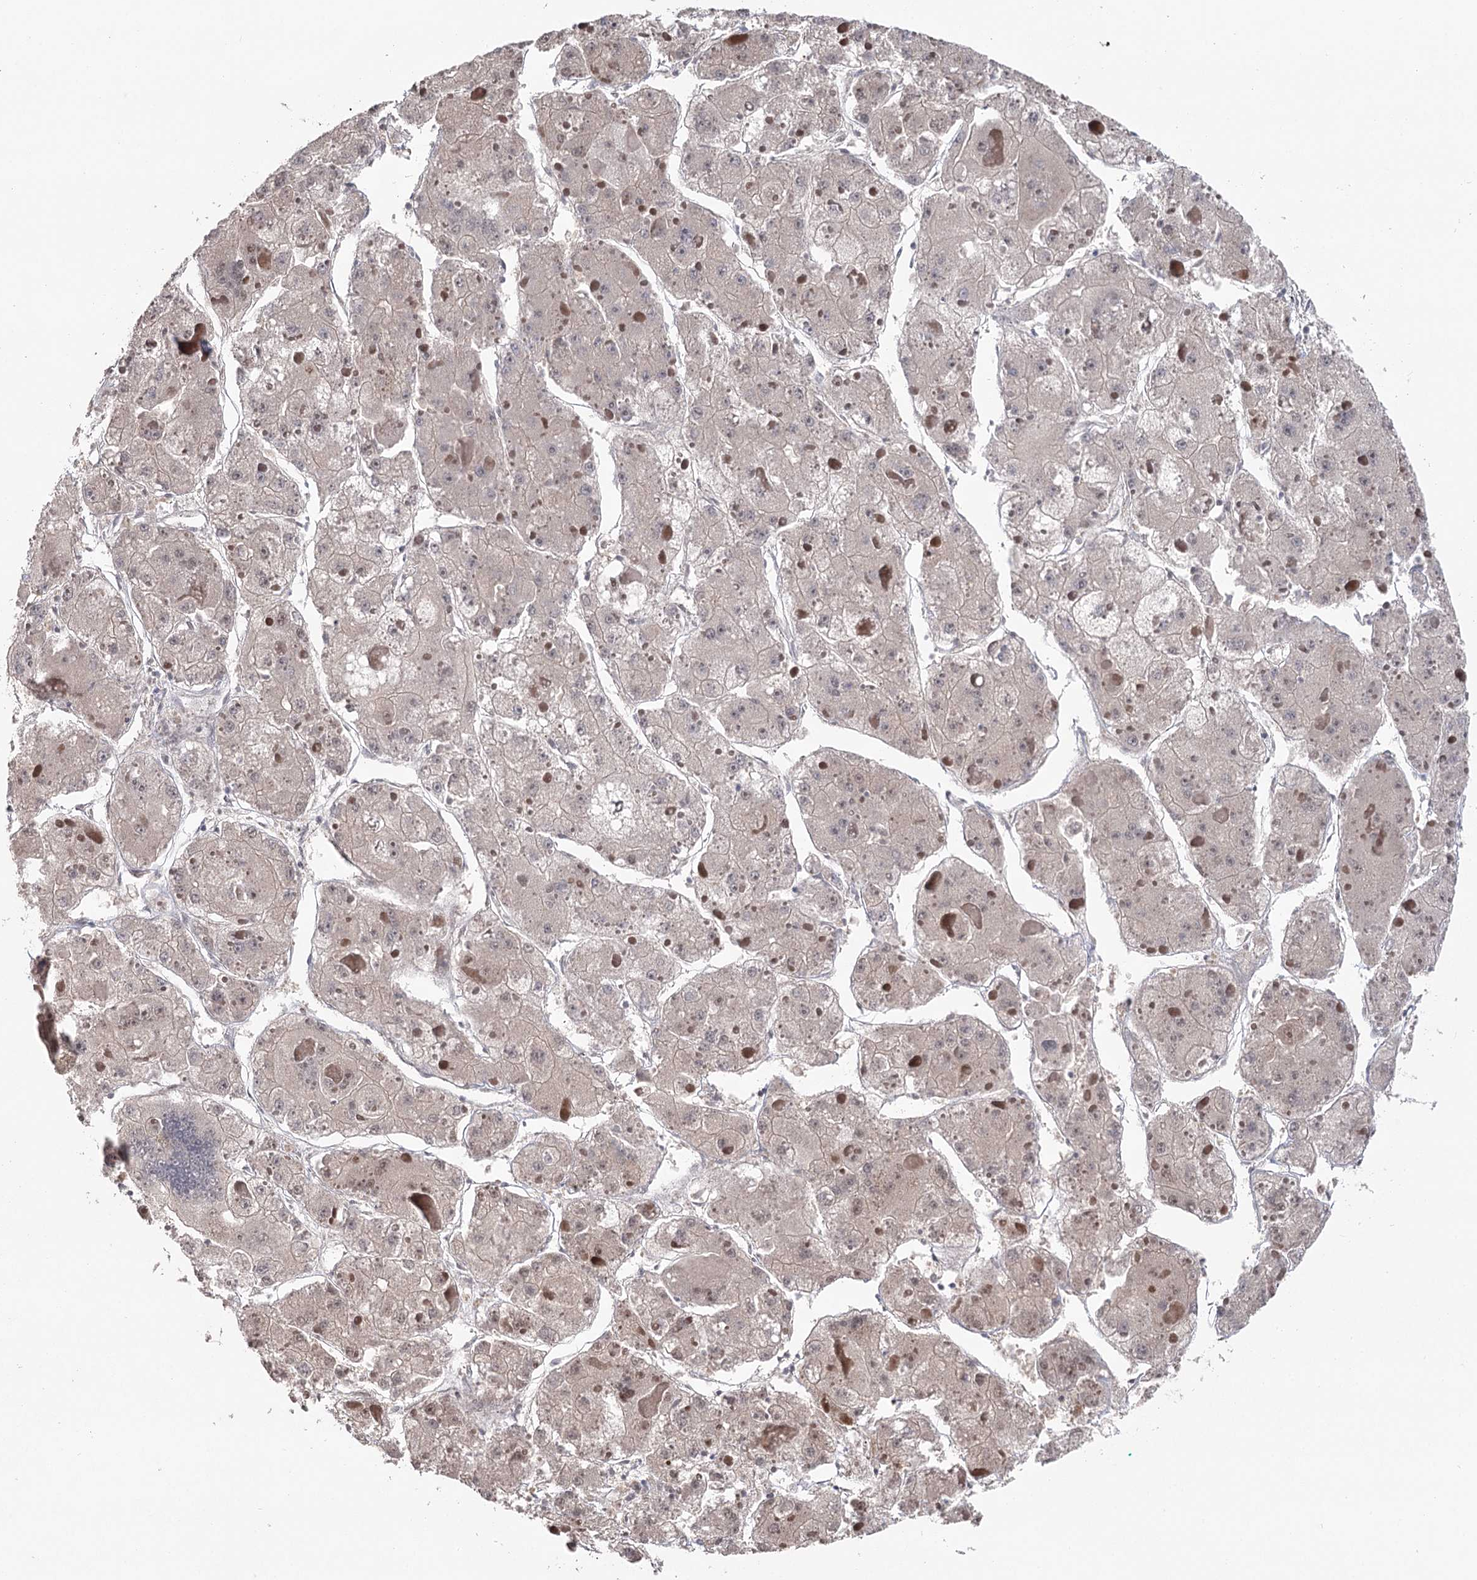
{"staining": {"intensity": "negative", "quantity": "none", "location": "none"}, "tissue": "liver cancer", "cell_type": "Tumor cells", "image_type": "cancer", "snomed": [{"axis": "morphology", "description": "Carcinoma, Hepatocellular, NOS"}, {"axis": "topography", "description": "Liver"}], "caption": "Tumor cells show no significant protein staining in hepatocellular carcinoma (liver).", "gene": "MAP3K13", "patient": {"sex": "female", "age": 73}}